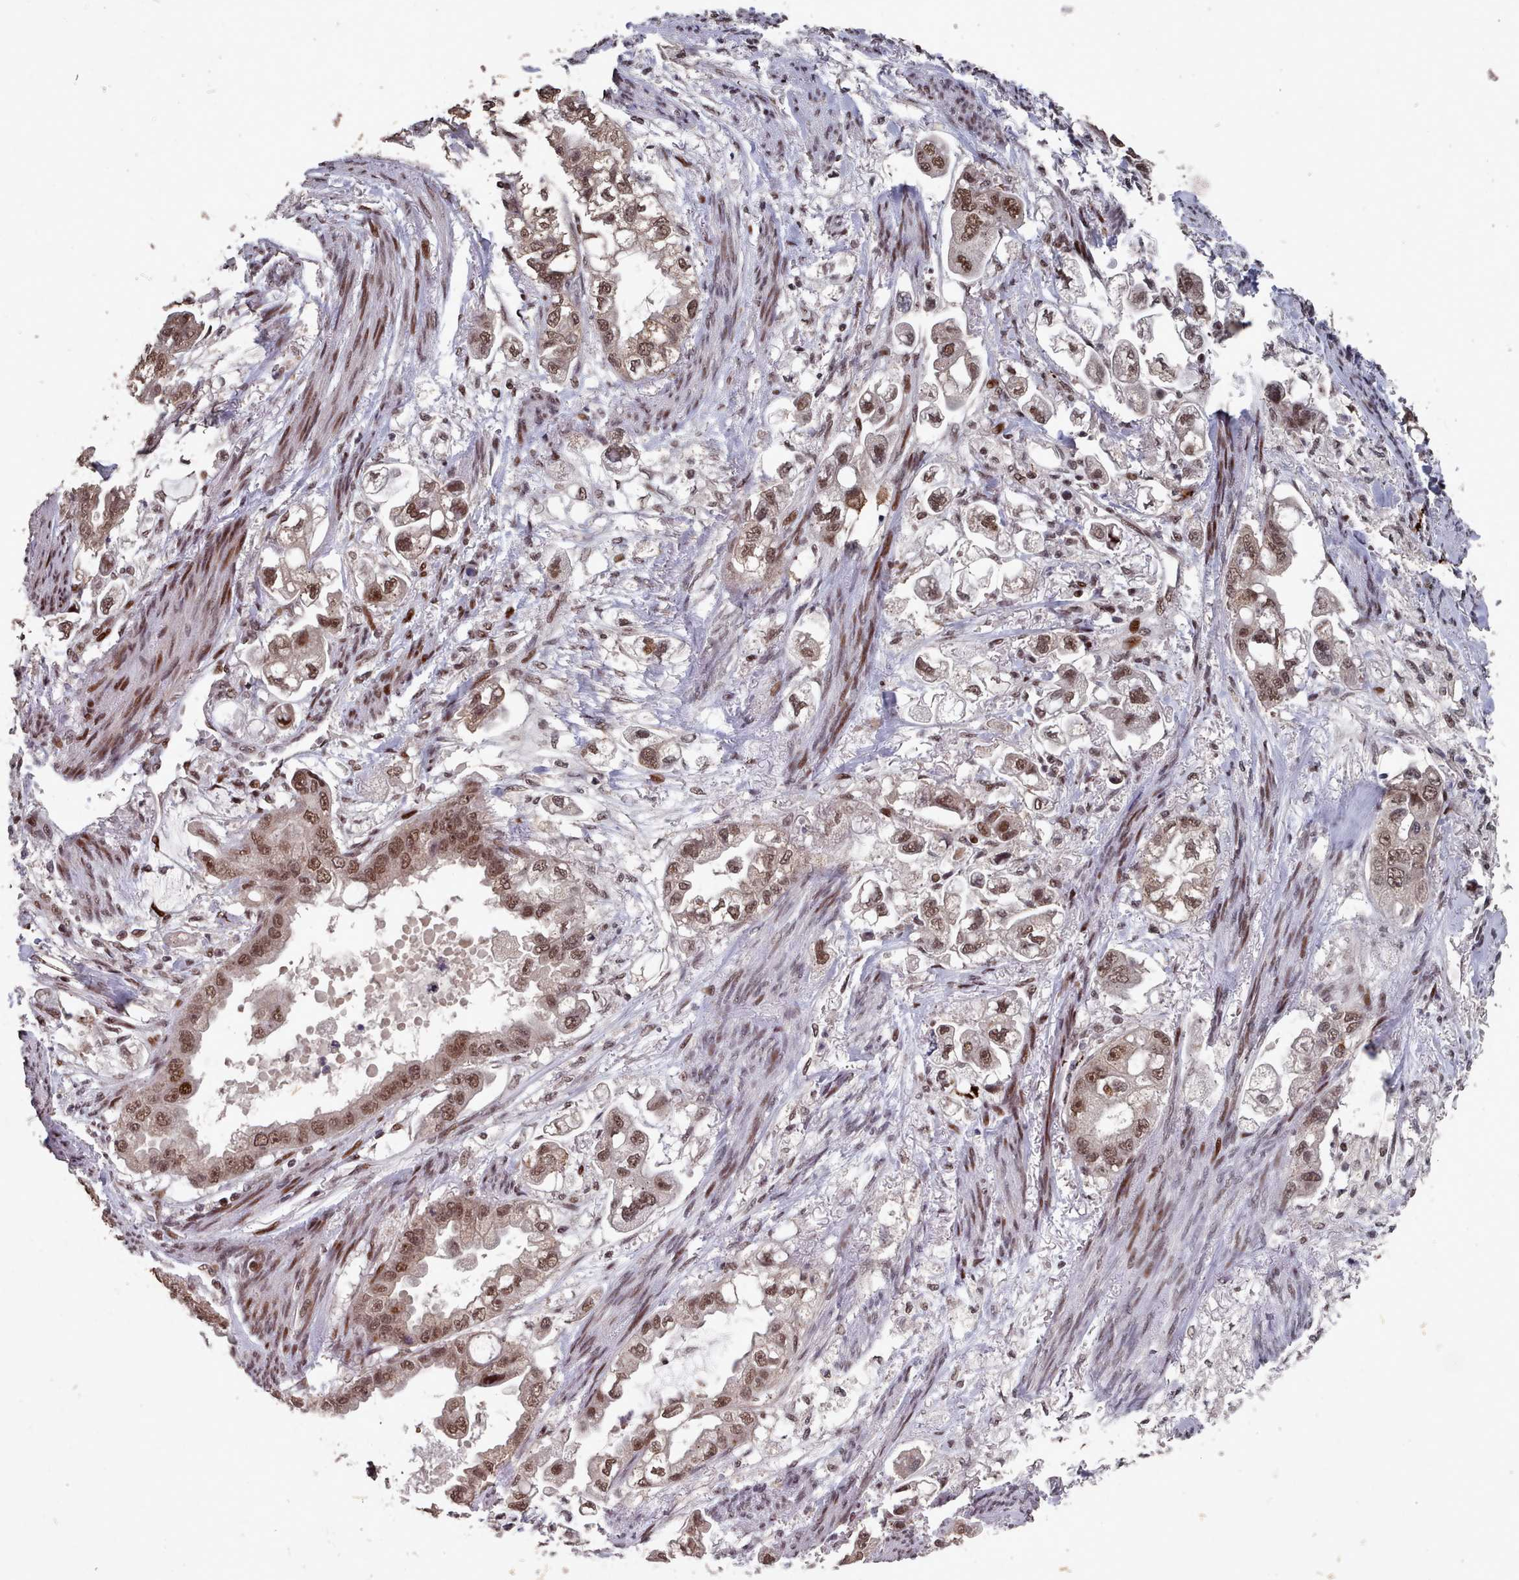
{"staining": {"intensity": "moderate", "quantity": ">75%", "location": "nuclear"}, "tissue": "stomach cancer", "cell_type": "Tumor cells", "image_type": "cancer", "snomed": [{"axis": "morphology", "description": "Adenocarcinoma, NOS"}, {"axis": "topography", "description": "Stomach"}], "caption": "Immunohistochemical staining of human stomach cancer shows medium levels of moderate nuclear staining in approximately >75% of tumor cells.", "gene": "PNRC2", "patient": {"sex": "male", "age": 62}}